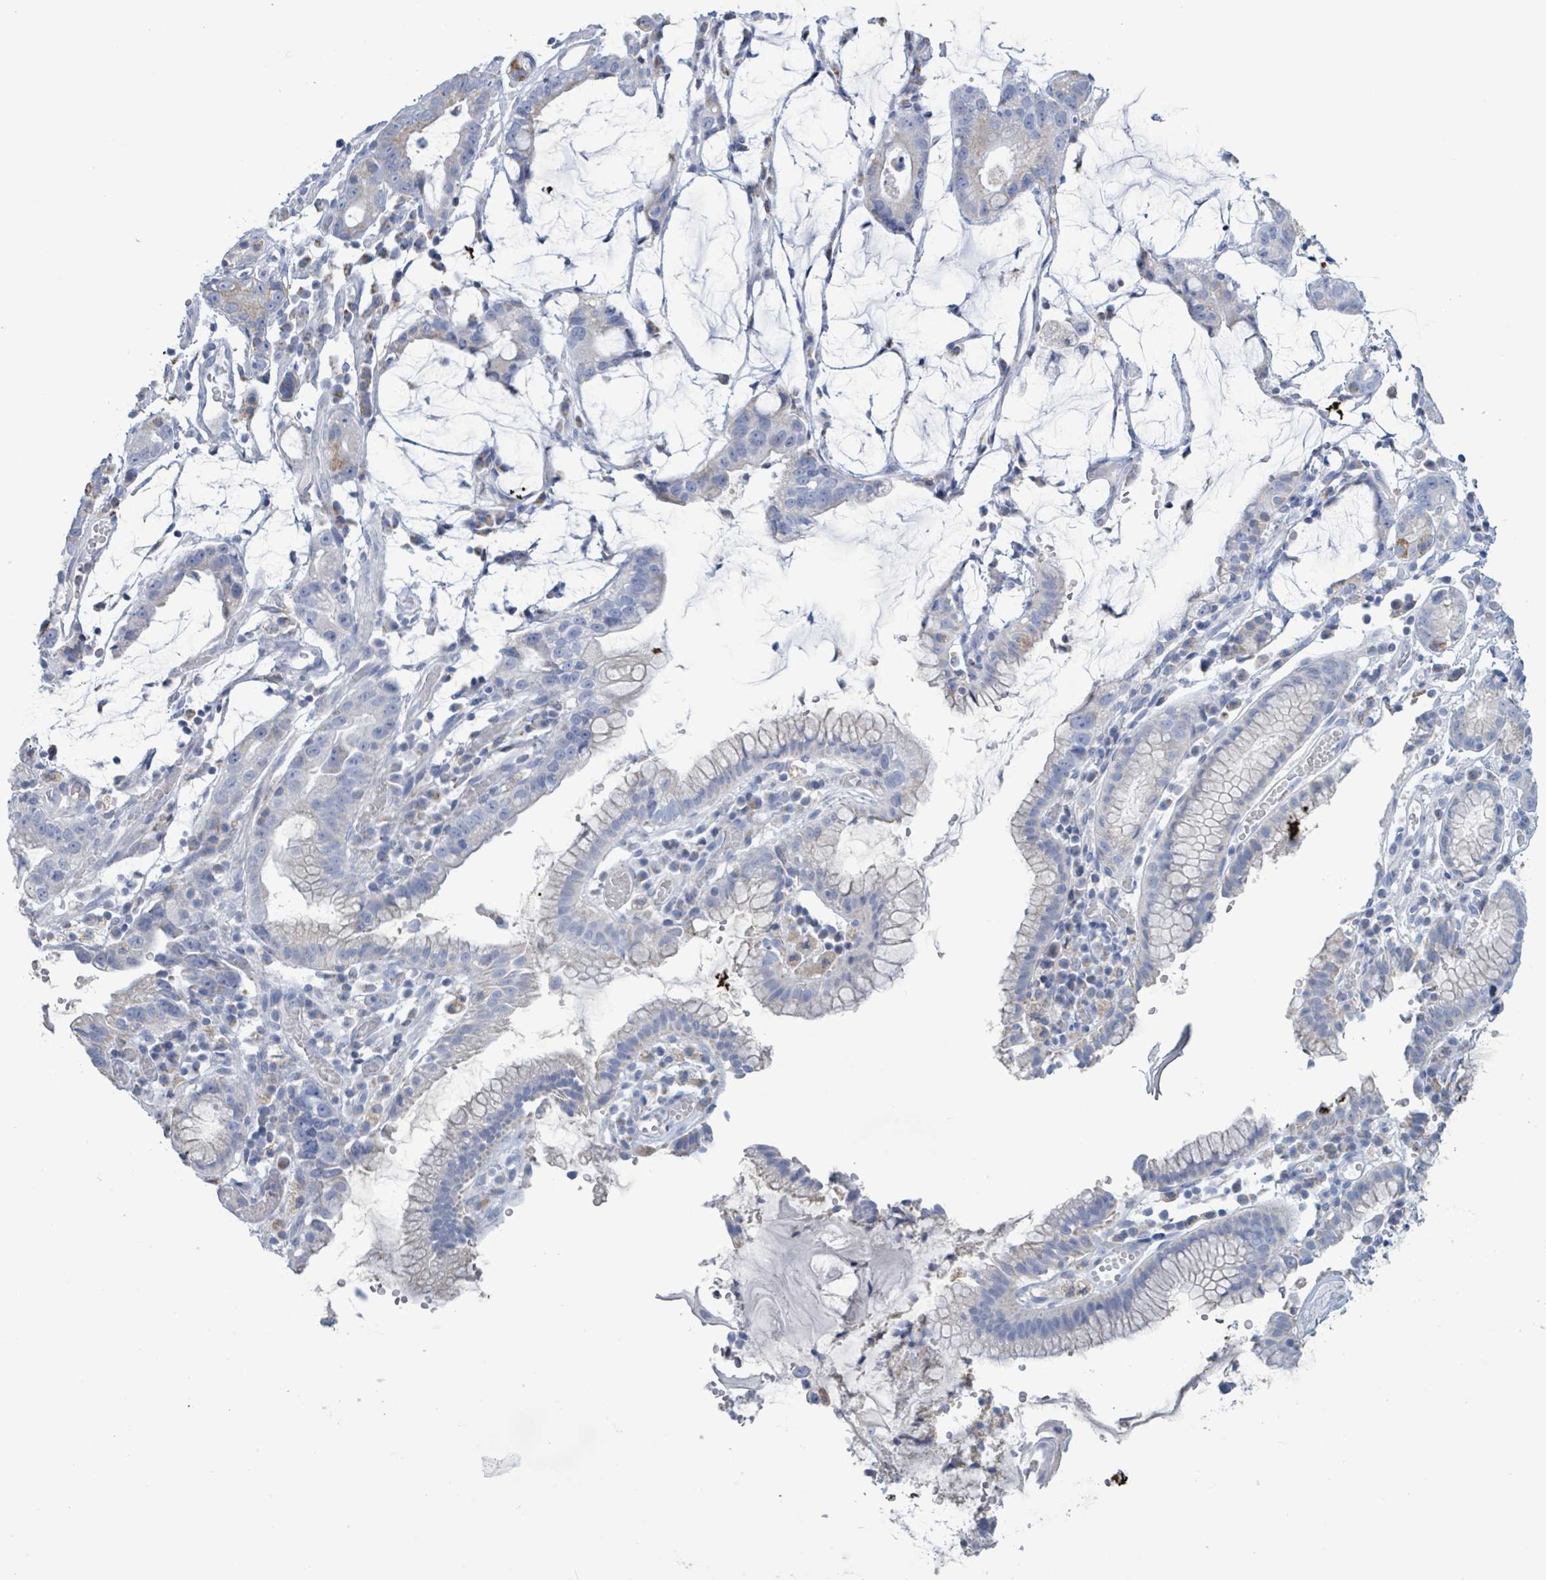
{"staining": {"intensity": "negative", "quantity": "none", "location": "none"}, "tissue": "stomach cancer", "cell_type": "Tumor cells", "image_type": "cancer", "snomed": [{"axis": "morphology", "description": "Adenocarcinoma, NOS"}, {"axis": "topography", "description": "Stomach"}], "caption": "Tumor cells show no significant protein positivity in adenocarcinoma (stomach).", "gene": "AKR1C4", "patient": {"sex": "male", "age": 55}}